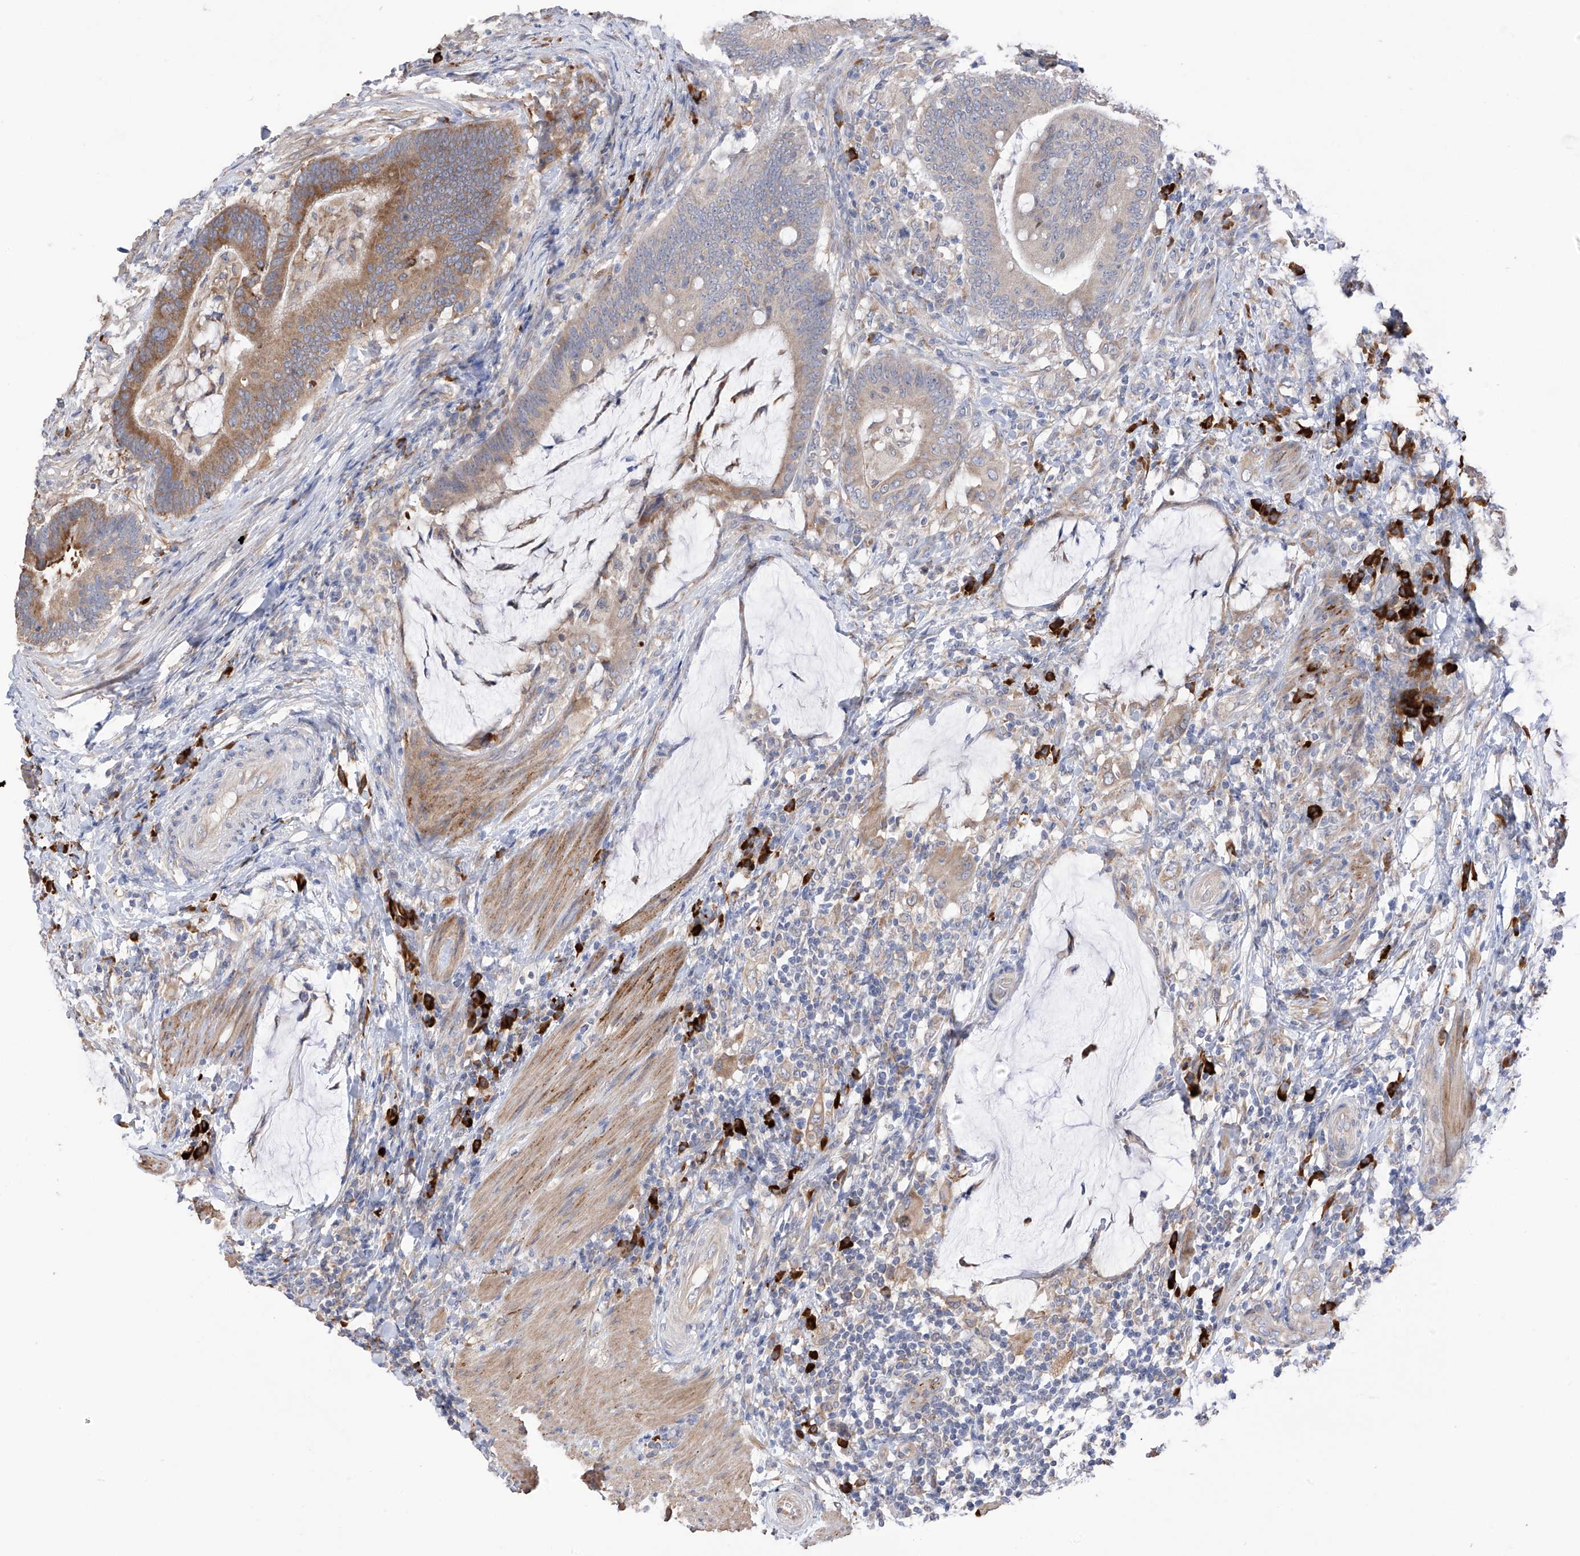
{"staining": {"intensity": "moderate", "quantity": "<25%", "location": "cytoplasmic/membranous"}, "tissue": "colorectal cancer", "cell_type": "Tumor cells", "image_type": "cancer", "snomed": [{"axis": "morphology", "description": "Adenocarcinoma, NOS"}, {"axis": "topography", "description": "Colon"}], "caption": "Colorectal adenocarcinoma stained with immunohistochemistry displays moderate cytoplasmic/membranous expression in about <25% of tumor cells.", "gene": "REC8", "patient": {"sex": "female", "age": 66}}